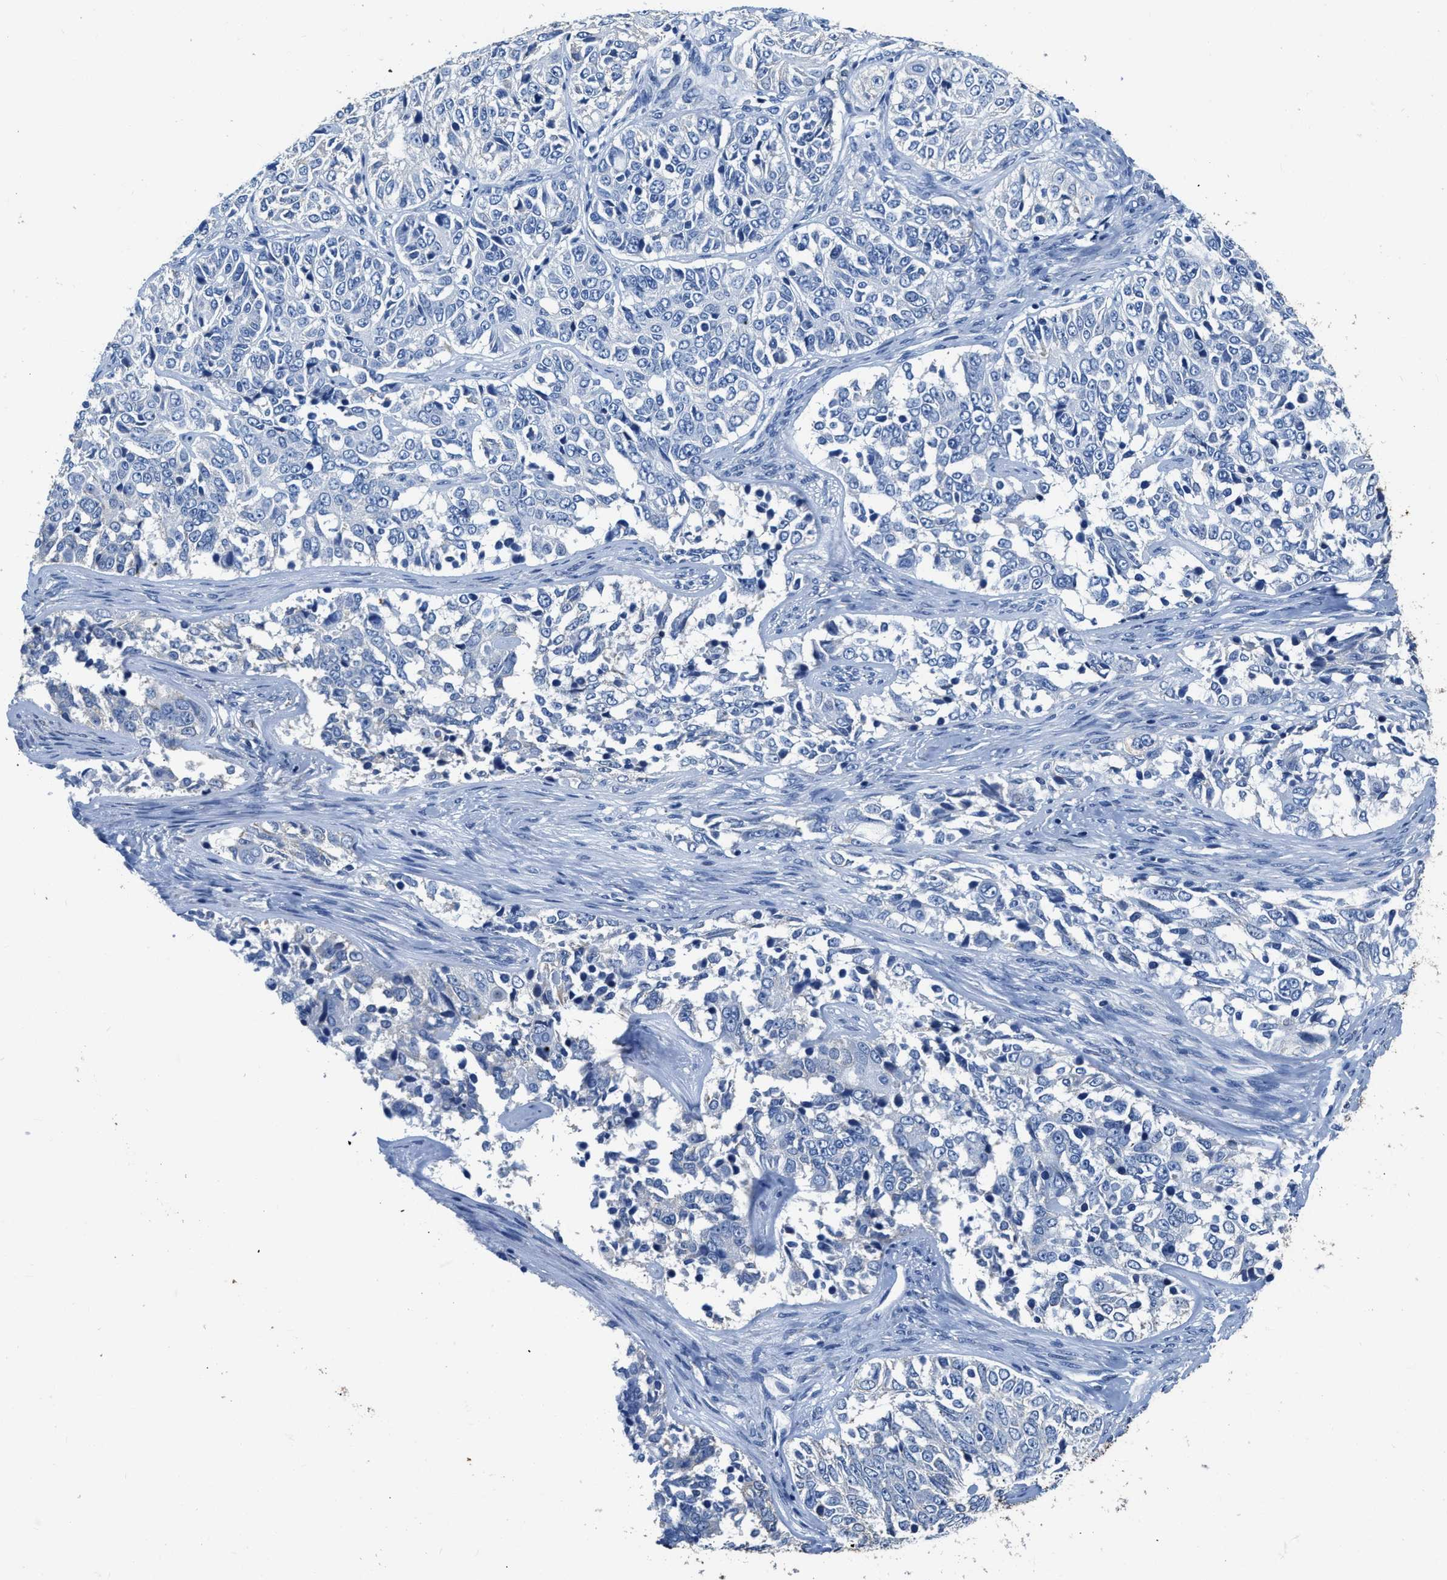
{"staining": {"intensity": "negative", "quantity": "none", "location": "none"}, "tissue": "ovarian cancer", "cell_type": "Tumor cells", "image_type": "cancer", "snomed": [{"axis": "morphology", "description": "Carcinoma, endometroid"}, {"axis": "topography", "description": "Ovary"}], "caption": "Micrograph shows no protein expression in tumor cells of ovarian cancer (endometroid carcinoma) tissue. The staining was performed using DAB to visualize the protein expression in brown, while the nuclei were stained in blue with hematoxylin (Magnification: 20x).", "gene": "ZDHHC13", "patient": {"sex": "female", "age": 51}}